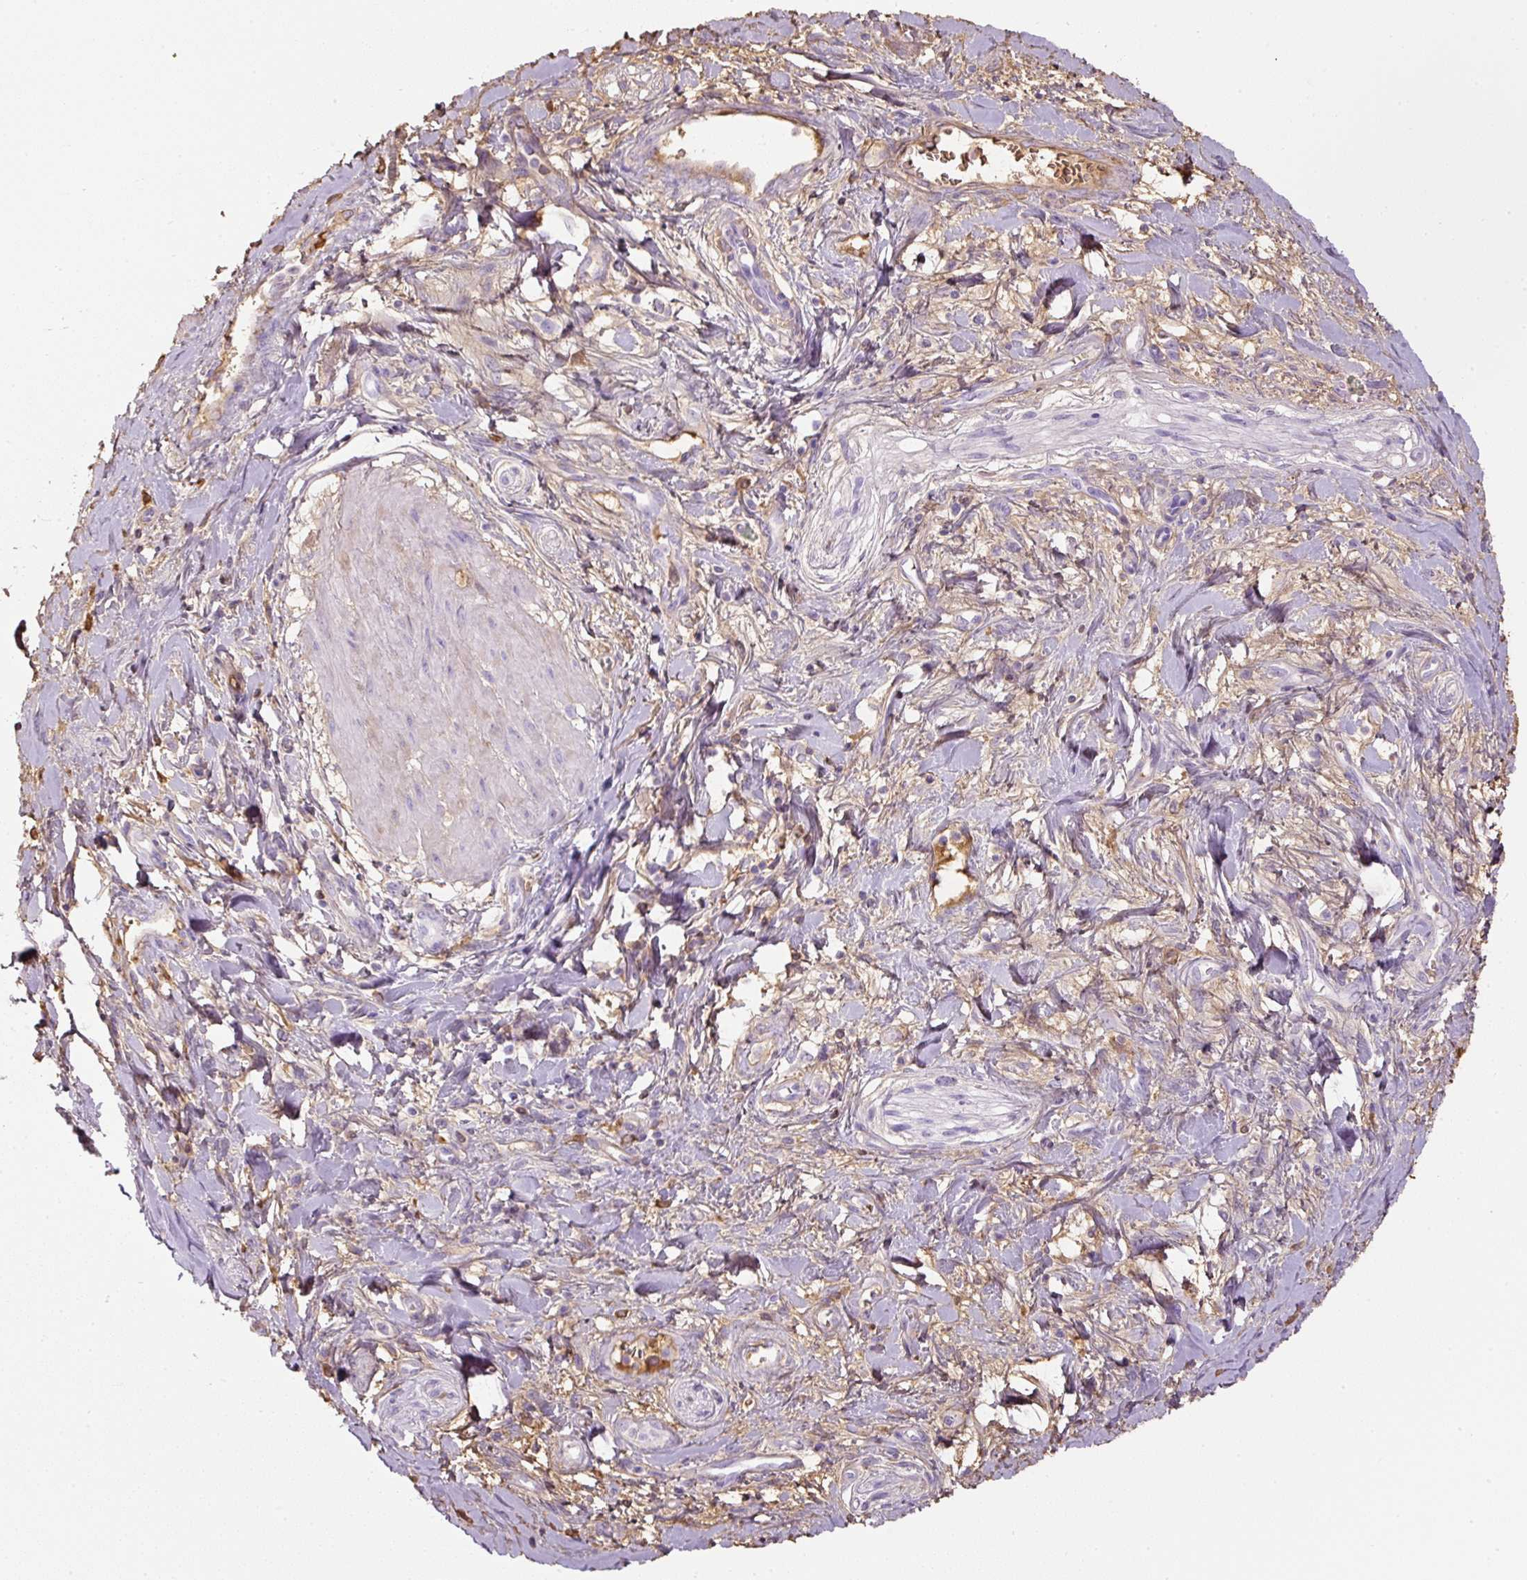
{"staining": {"intensity": "negative", "quantity": "none", "location": "none"}, "tissue": "pancreatic cancer", "cell_type": "Tumor cells", "image_type": "cancer", "snomed": [{"axis": "morphology", "description": "Adenocarcinoma, NOS"}, {"axis": "topography", "description": "Pancreas"}], "caption": "Immunohistochemical staining of pancreatic cancer displays no significant positivity in tumor cells.", "gene": "APOA1", "patient": {"sex": "male", "age": 72}}